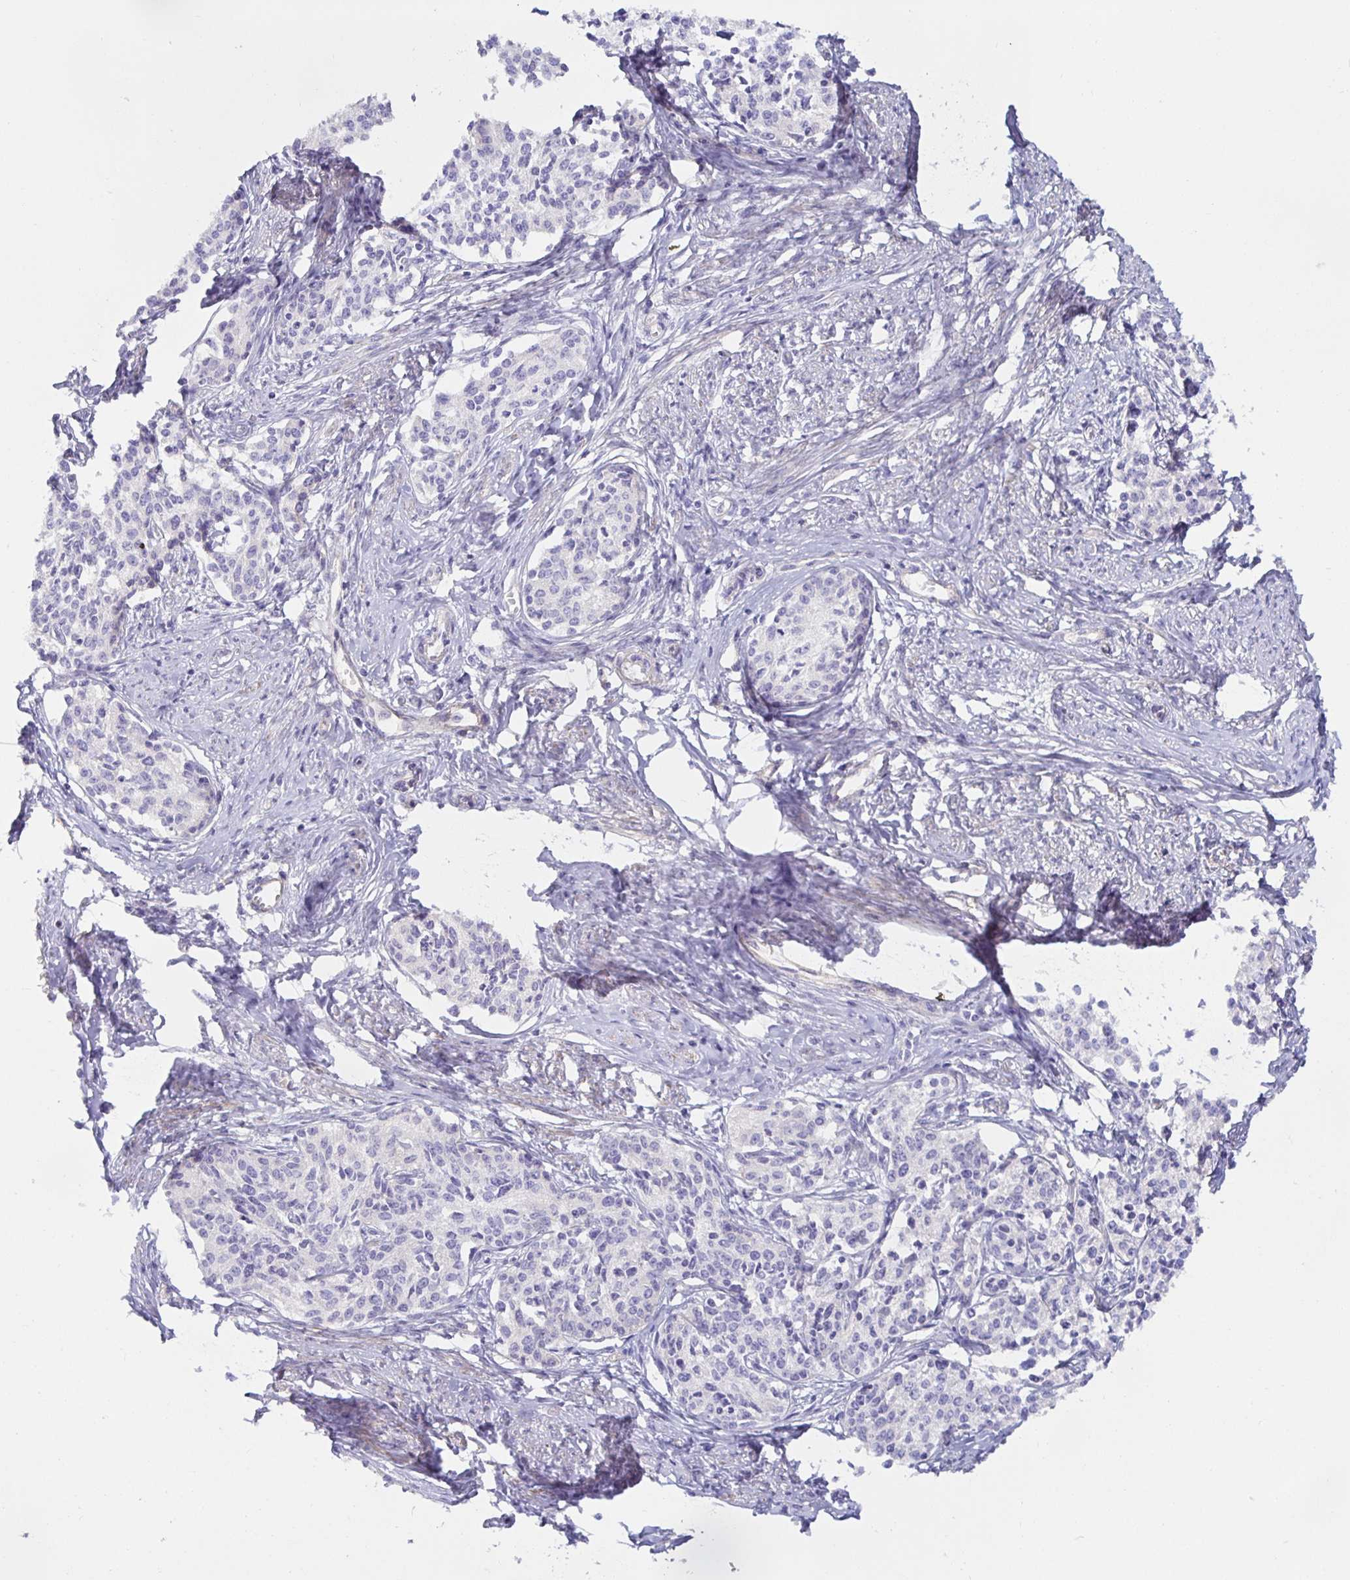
{"staining": {"intensity": "negative", "quantity": "none", "location": "none"}, "tissue": "cervical cancer", "cell_type": "Tumor cells", "image_type": "cancer", "snomed": [{"axis": "morphology", "description": "Squamous cell carcinoma, NOS"}, {"axis": "morphology", "description": "Adenocarcinoma, NOS"}, {"axis": "topography", "description": "Cervix"}], "caption": "Tumor cells show no significant expression in squamous cell carcinoma (cervical).", "gene": "METTL22", "patient": {"sex": "female", "age": 52}}